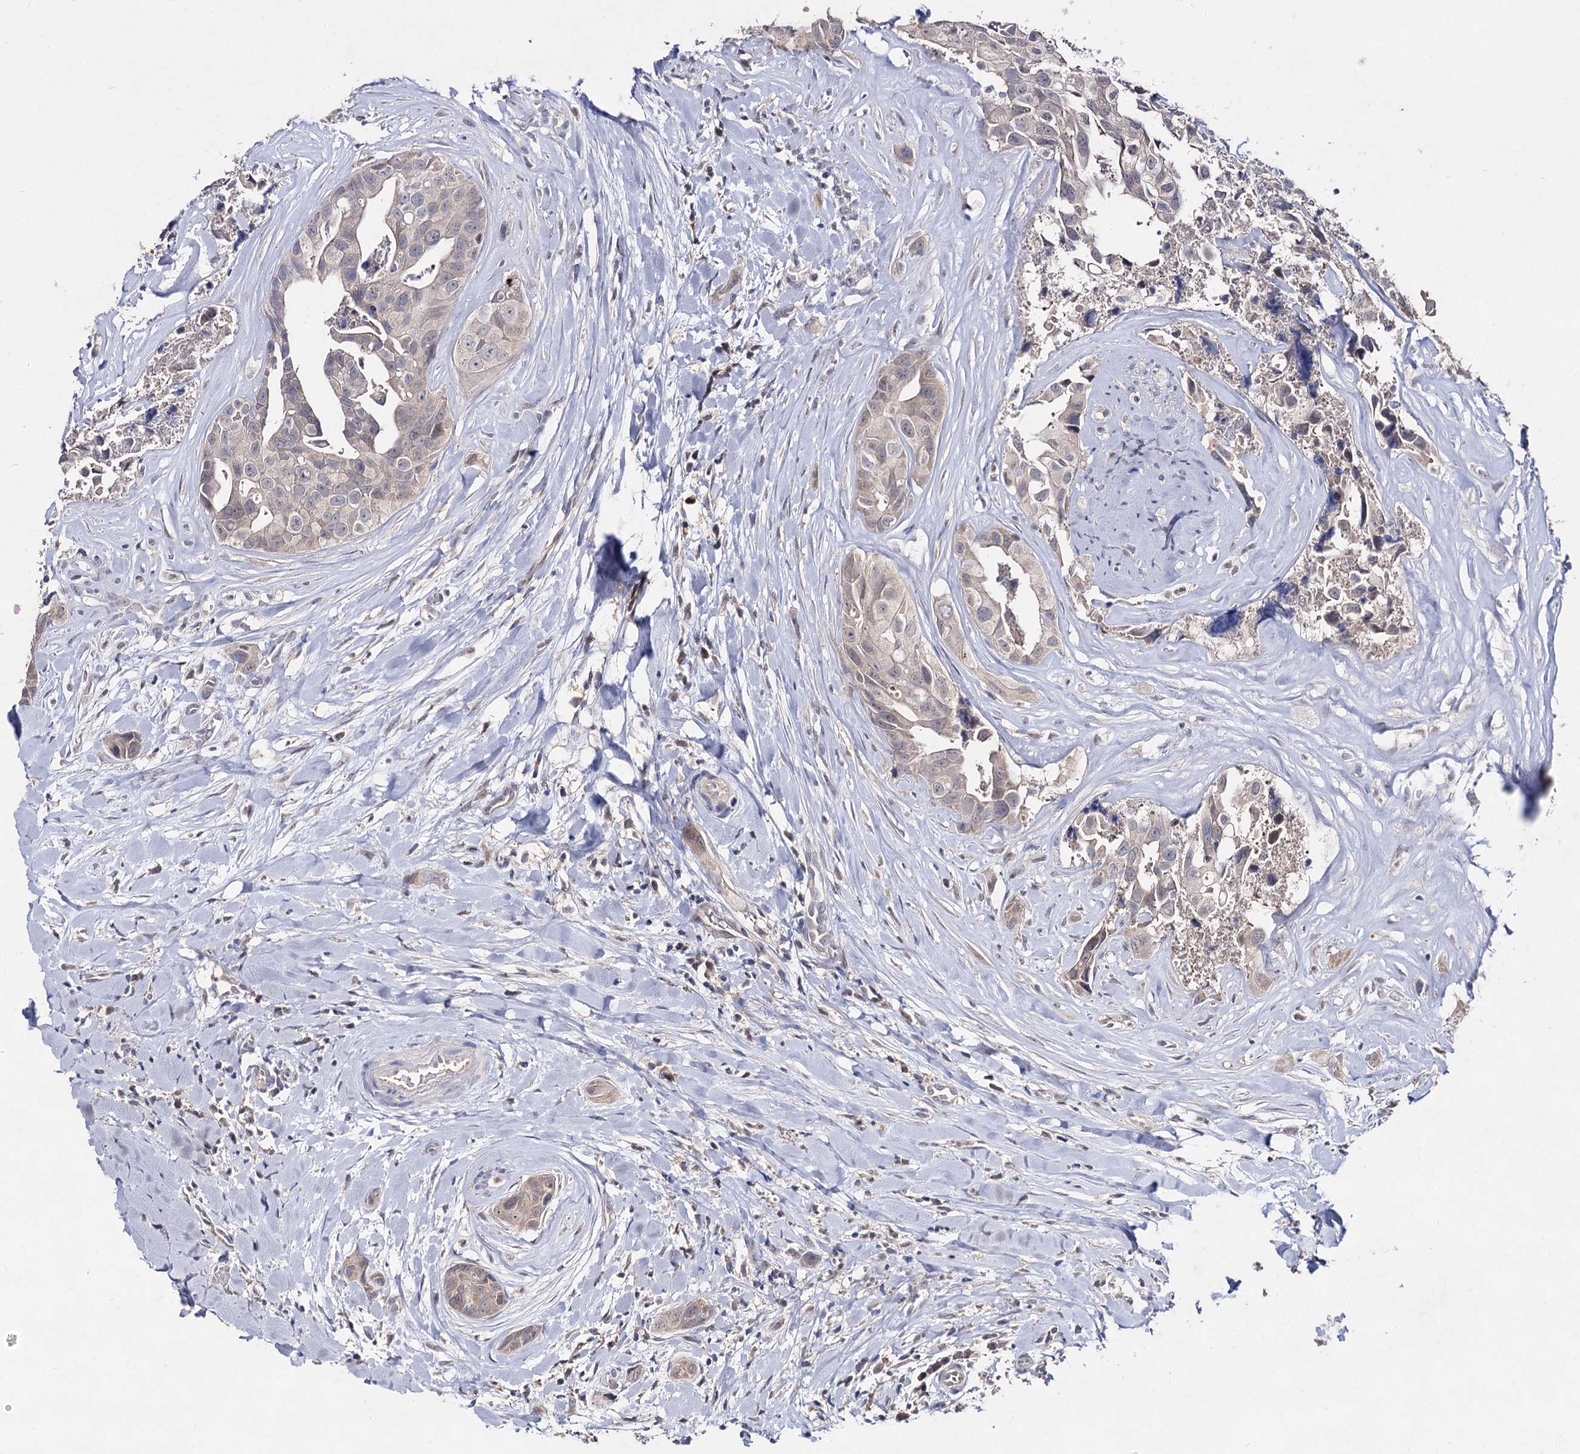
{"staining": {"intensity": "weak", "quantity": "<25%", "location": "cytoplasmic/membranous"}, "tissue": "head and neck cancer", "cell_type": "Tumor cells", "image_type": "cancer", "snomed": [{"axis": "morphology", "description": "Adenocarcinoma, NOS"}, {"axis": "morphology", "description": "Adenocarcinoma, metastatic, NOS"}, {"axis": "topography", "description": "Head-Neck"}], "caption": "Tumor cells are negative for protein expression in human head and neck metastatic adenocarcinoma. (IHC, brightfield microscopy, high magnification).", "gene": "ACTR6", "patient": {"sex": "male", "age": 75}}